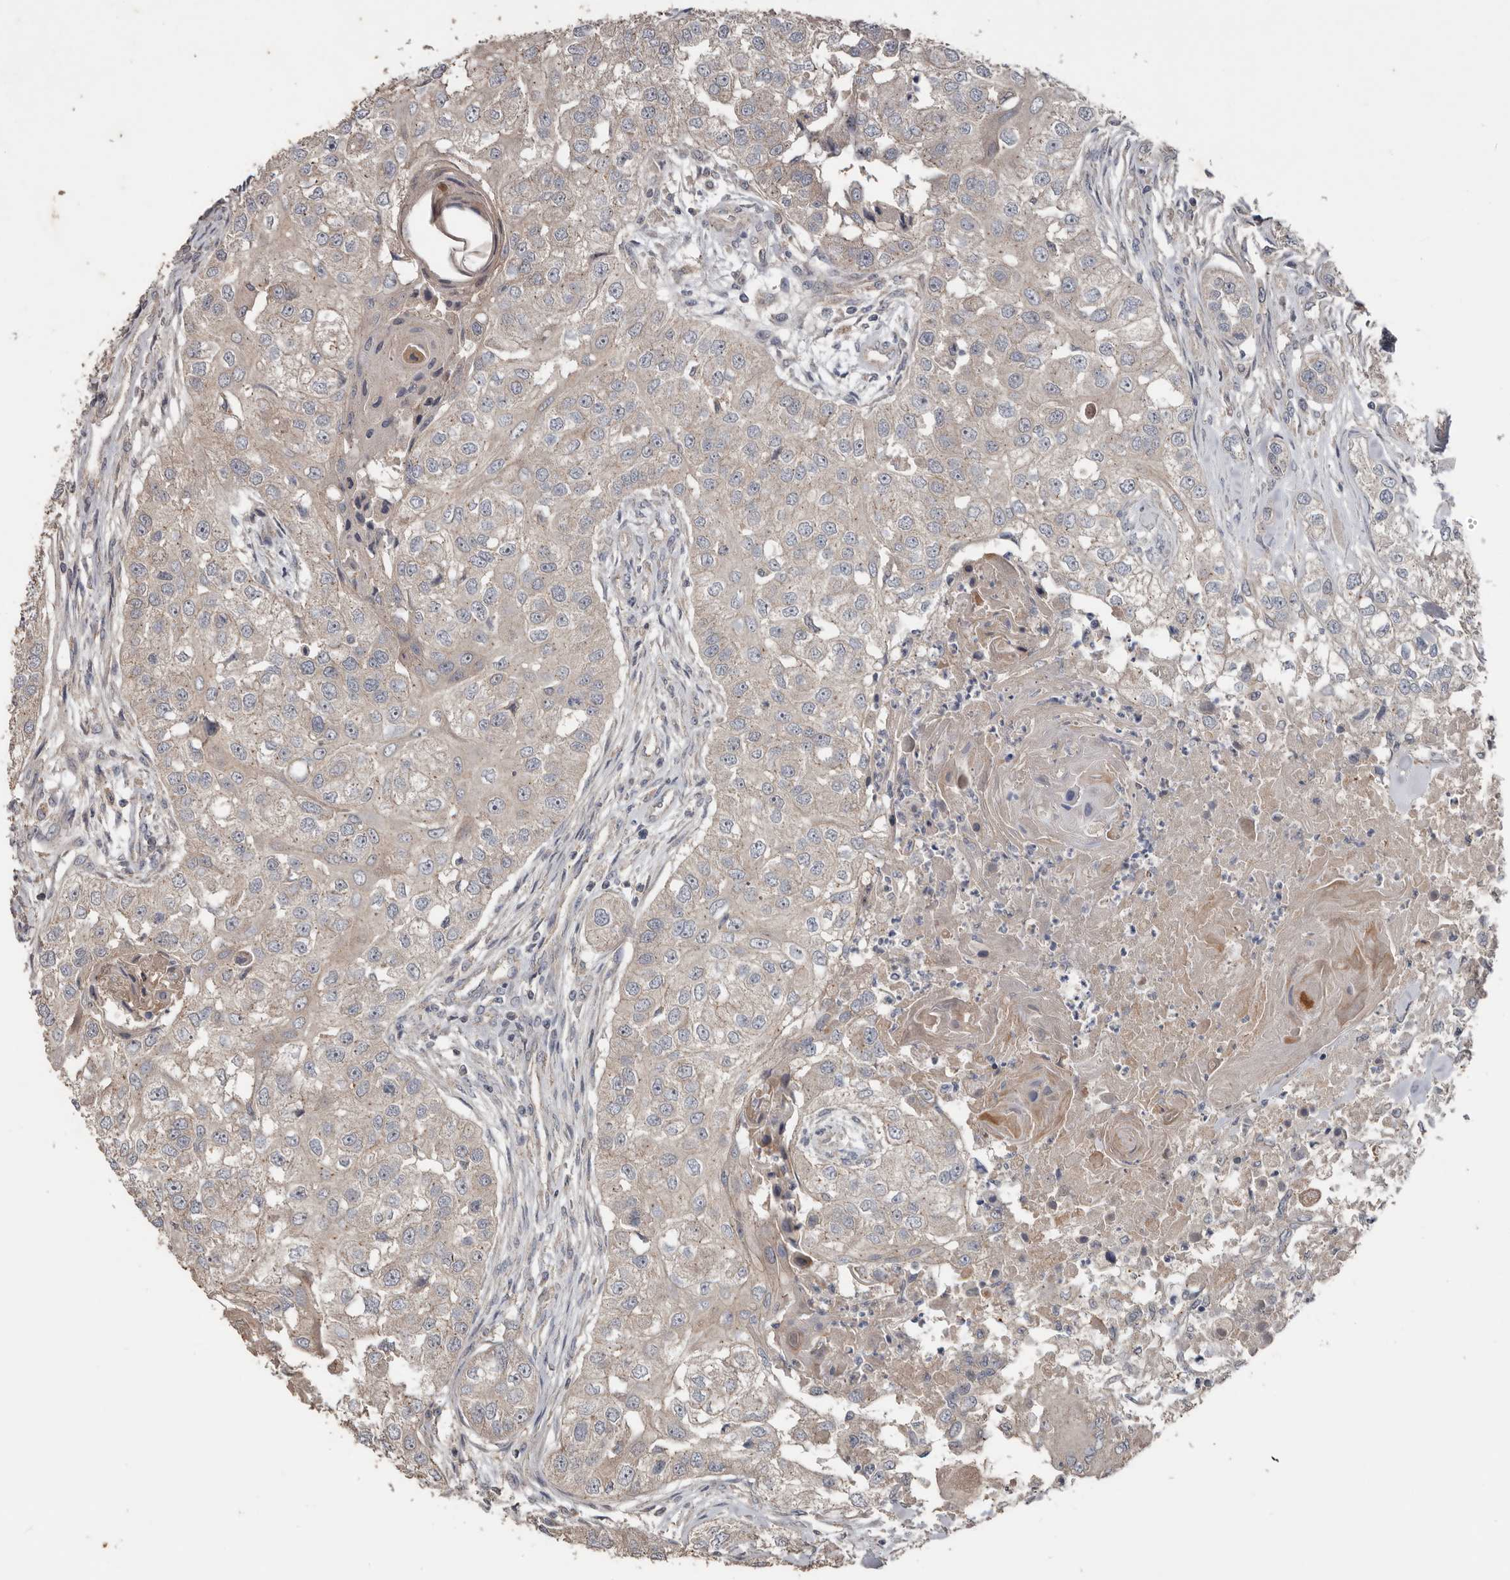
{"staining": {"intensity": "weak", "quantity": "25%-75%", "location": "cytoplasmic/membranous"}, "tissue": "head and neck cancer", "cell_type": "Tumor cells", "image_type": "cancer", "snomed": [{"axis": "morphology", "description": "Normal tissue, NOS"}, {"axis": "morphology", "description": "Squamous cell carcinoma, NOS"}, {"axis": "topography", "description": "Skeletal muscle"}, {"axis": "topography", "description": "Head-Neck"}], "caption": "Head and neck cancer (squamous cell carcinoma) stained with a protein marker displays weak staining in tumor cells.", "gene": "HYAL4", "patient": {"sex": "male", "age": 51}}